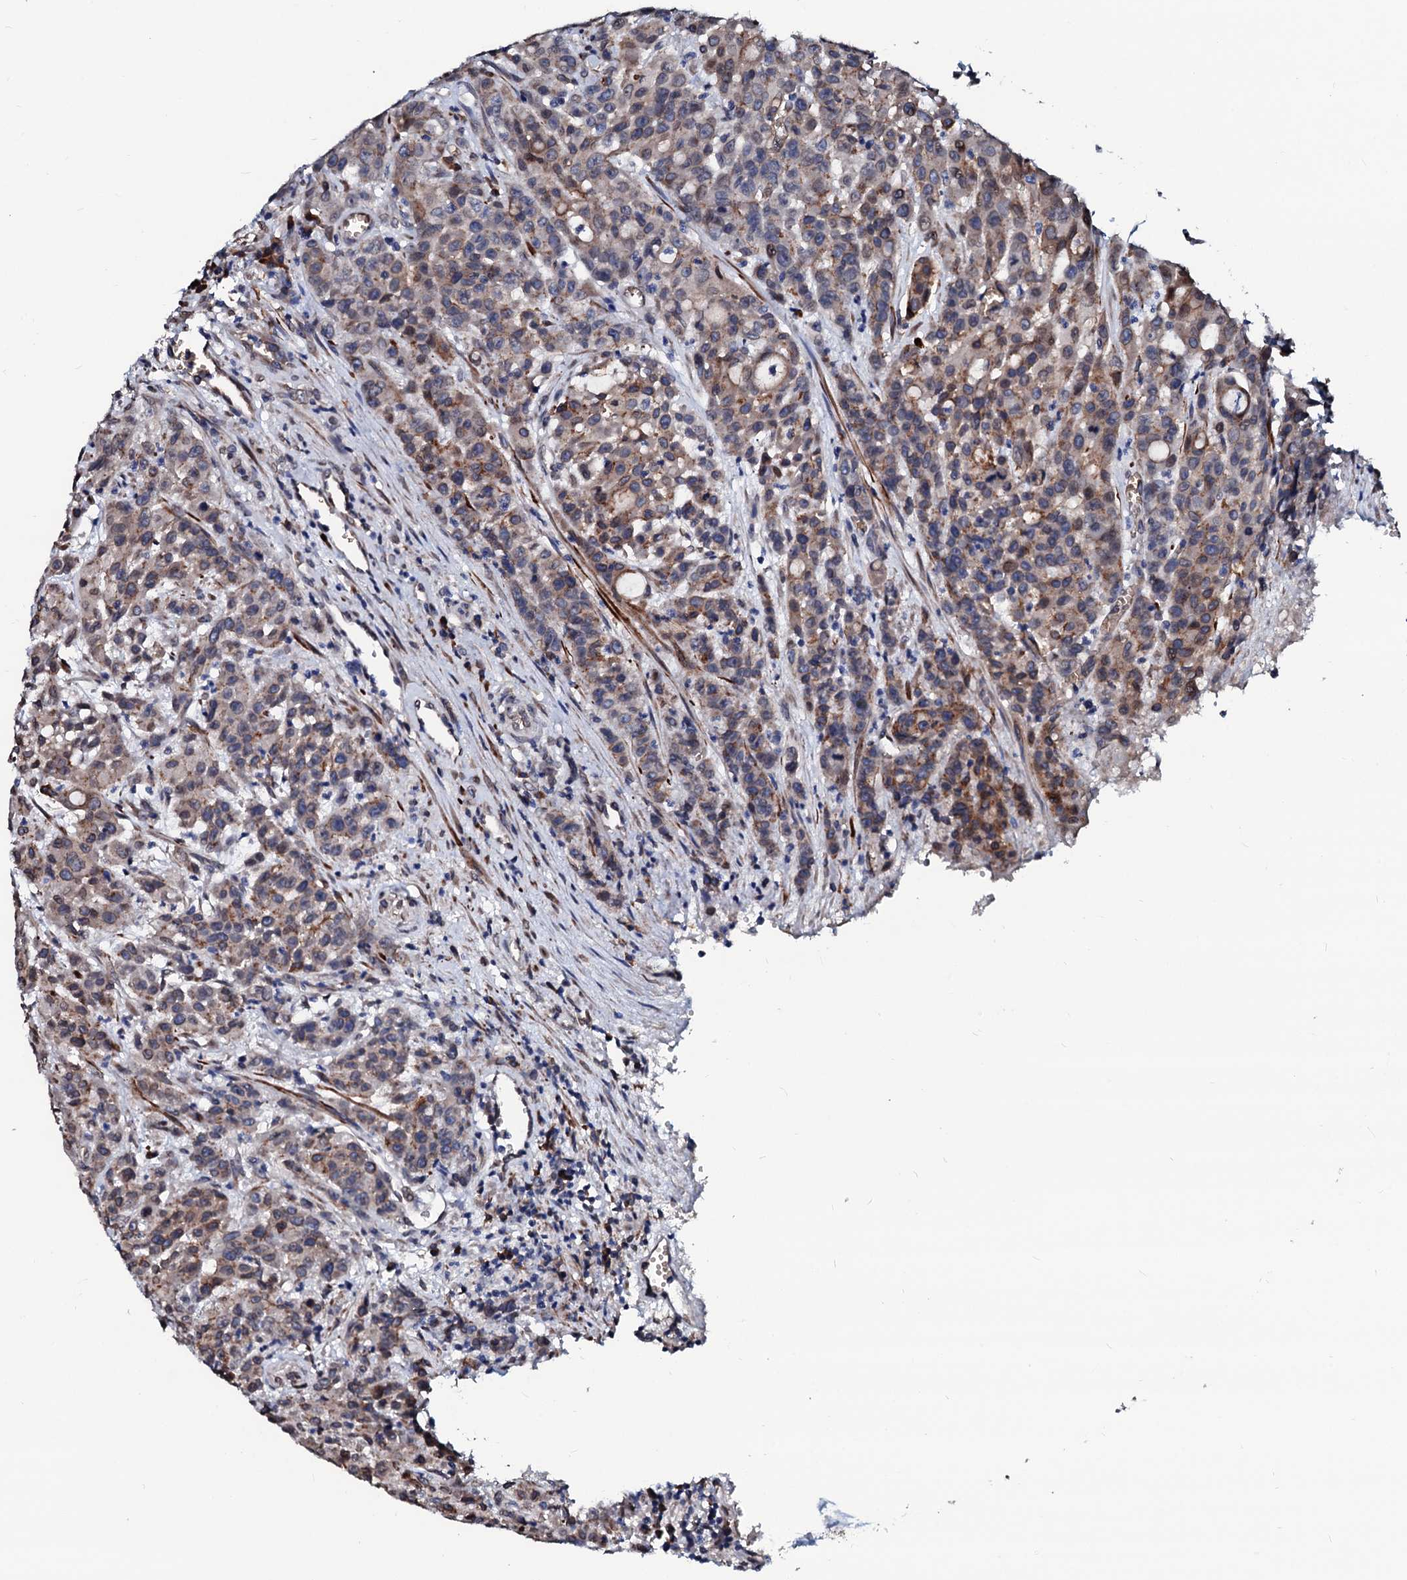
{"staining": {"intensity": "moderate", "quantity": "<25%", "location": "cytoplasmic/membranous"}, "tissue": "colorectal cancer", "cell_type": "Tumor cells", "image_type": "cancer", "snomed": [{"axis": "morphology", "description": "Adenocarcinoma, NOS"}, {"axis": "topography", "description": "Colon"}], "caption": "Immunohistochemistry (IHC) photomicrograph of neoplastic tissue: colorectal cancer stained using IHC shows low levels of moderate protein expression localized specifically in the cytoplasmic/membranous of tumor cells, appearing as a cytoplasmic/membranous brown color.", "gene": "NRP2", "patient": {"sex": "male", "age": 62}}